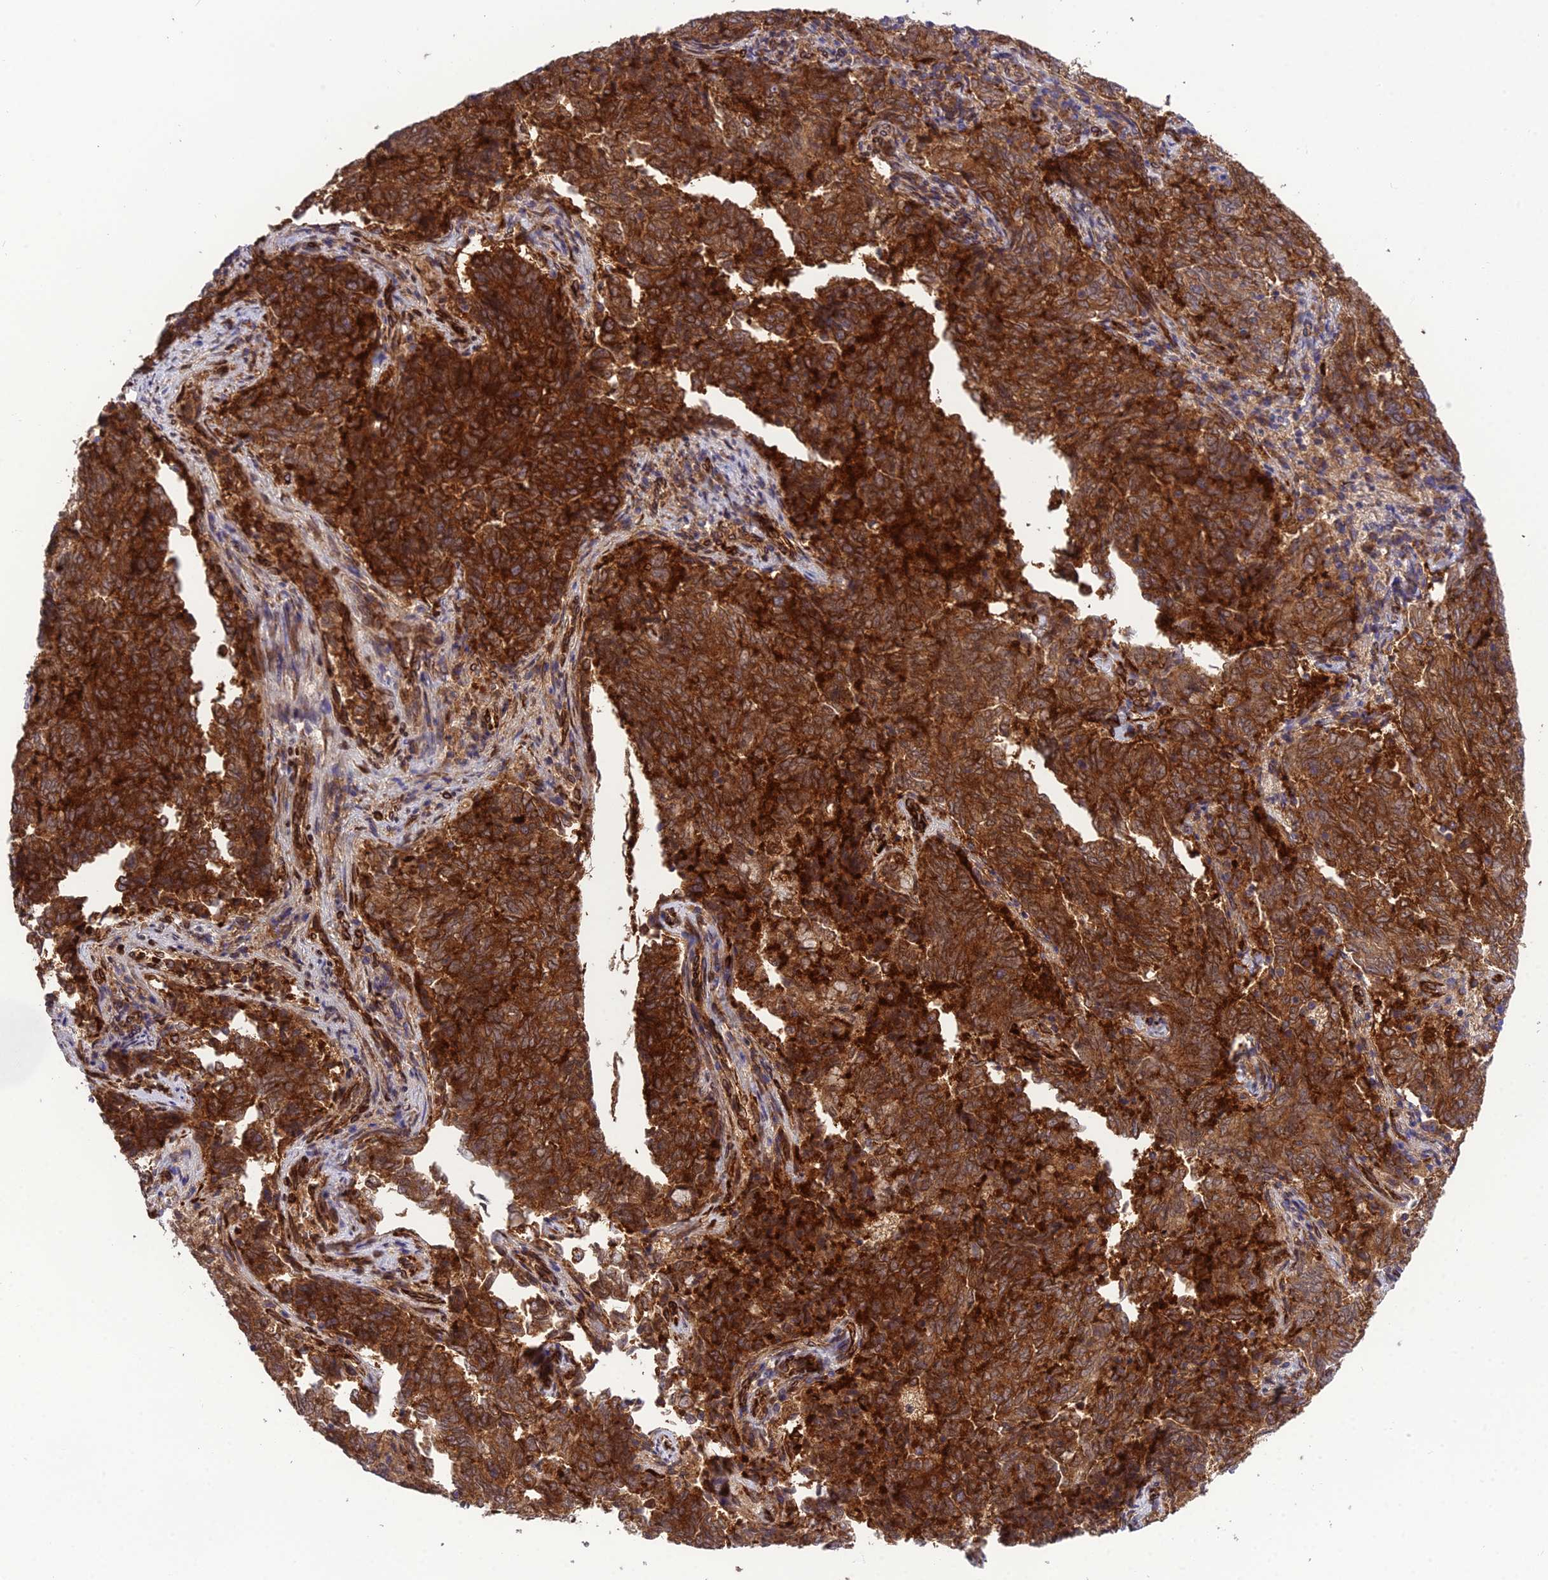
{"staining": {"intensity": "strong", "quantity": ">75%", "location": "cytoplasmic/membranous"}, "tissue": "endometrial cancer", "cell_type": "Tumor cells", "image_type": "cancer", "snomed": [{"axis": "morphology", "description": "Adenocarcinoma, NOS"}, {"axis": "topography", "description": "Endometrium"}], "caption": "Tumor cells demonstrate strong cytoplasmic/membranous positivity in approximately >75% of cells in adenocarcinoma (endometrial). Using DAB (brown) and hematoxylin (blue) stains, captured at high magnification using brightfield microscopy.", "gene": "DHCR7", "patient": {"sex": "female", "age": 80}}